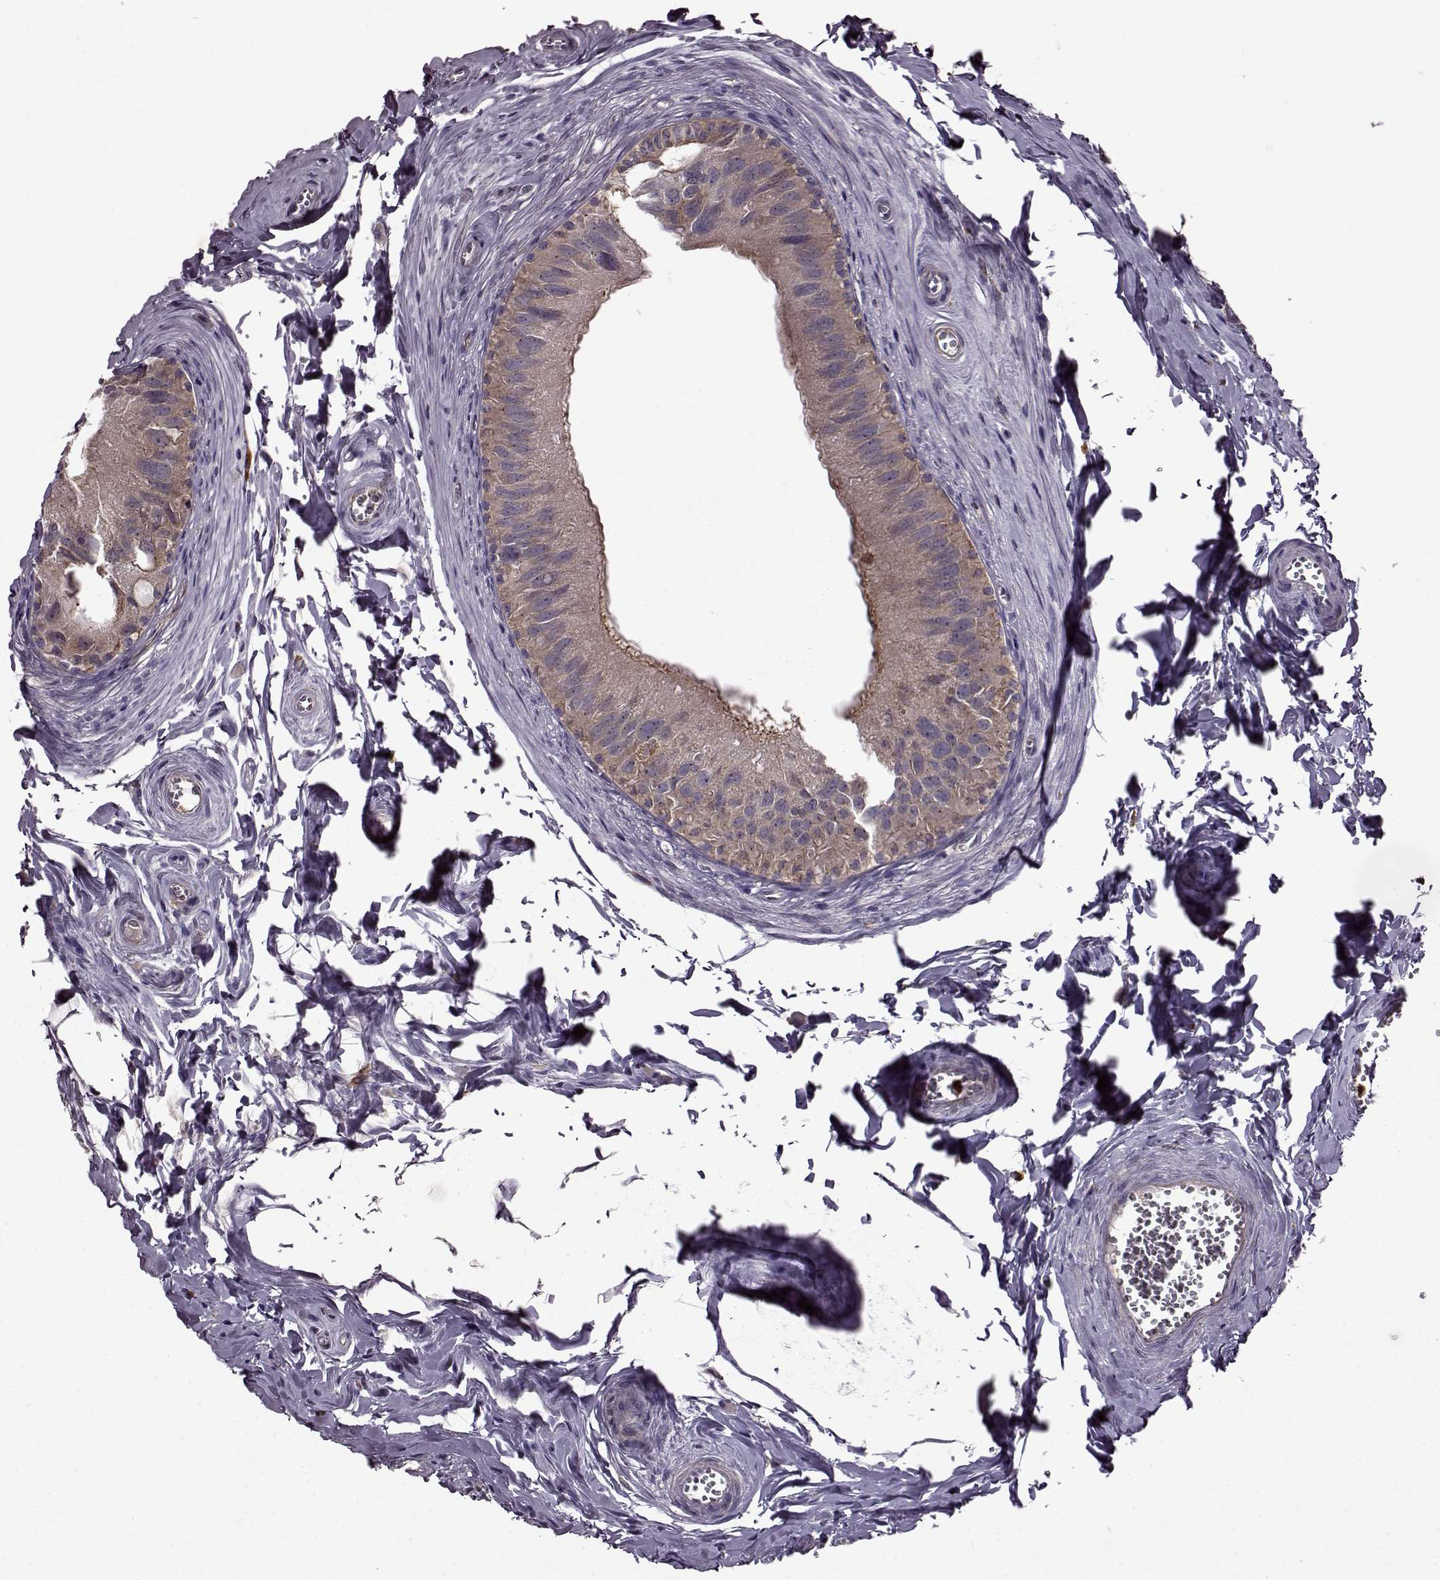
{"staining": {"intensity": "moderate", "quantity": "25%-75%", "location": "cytoplasmic/membranous"}, "tissue": "epididymis", "cell_type": "Glandular cells", "image_type": "normal", "snomed": [{"axis": "morphology", "description": "Normal tissue, NOS"}, {"axis": "topography", "description": "Epididymis"}], "caption": "Immunohistochemical staining of normal human epididymis displays moderate cytoplasmic/membranous protein positivity in approximately 25%-75% of glandular cells.", "gene": "MTSS1", "patient": {"sex": "male", "age": 45}}